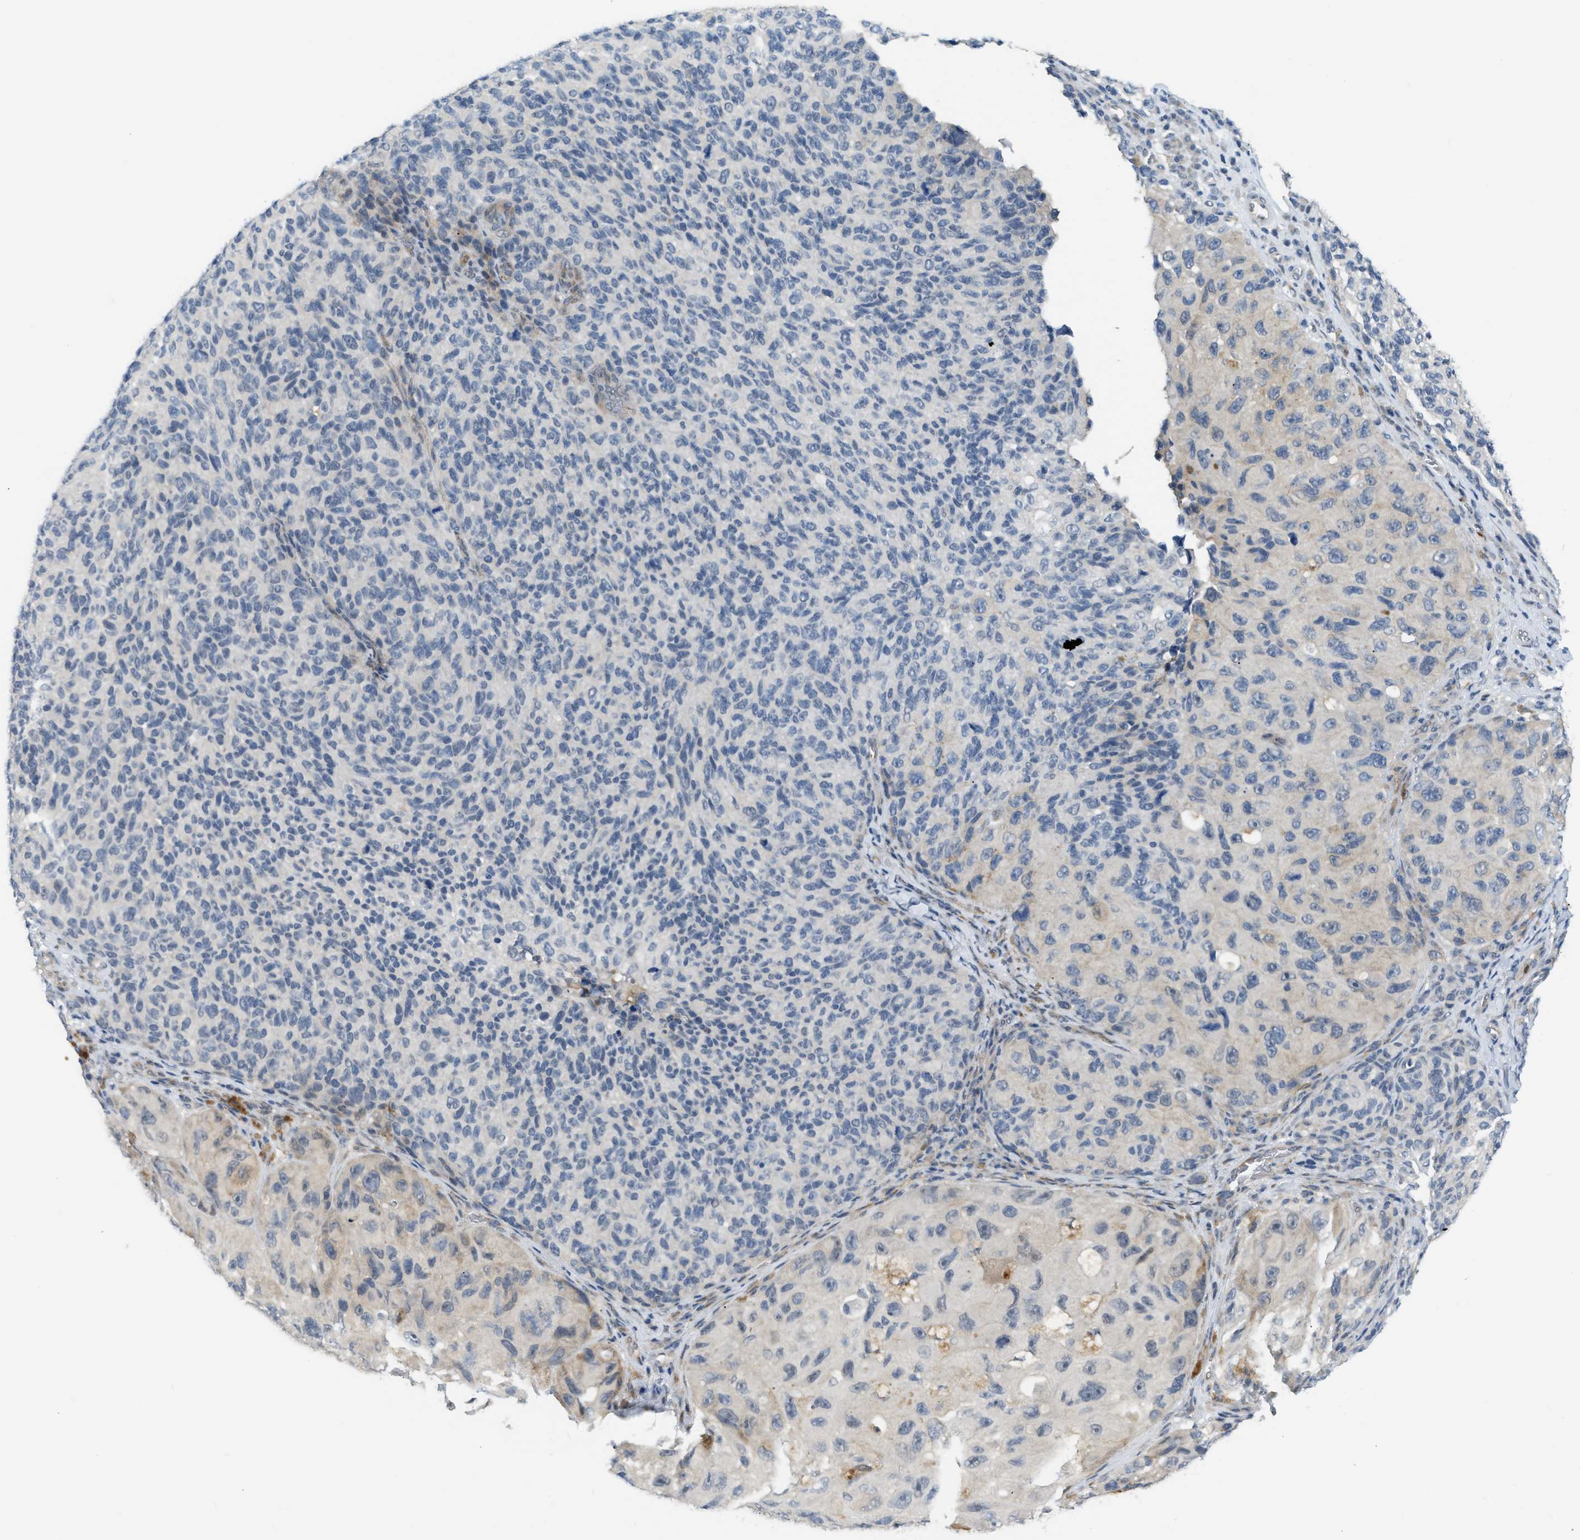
{"staining": {"intensity": "weak", "quantity": "<25%", "location": "cytoplasmic/membranous"}, "tissue": "melanoma", "cell_type": "Tumor cells", "image_type": "cancer", "snomed": [{"axis": "morphology", "description": "Malignant melanoma, NOS"}, {"axis": "topography", "description": "Skin"}], "caption": "Human melanoma stained for a protein using immunohistochemistry (IHC) demonstrates no expression in tumor cells.", "gene": "ZNF408", "patient": {"sex": "female", "age": 73}}